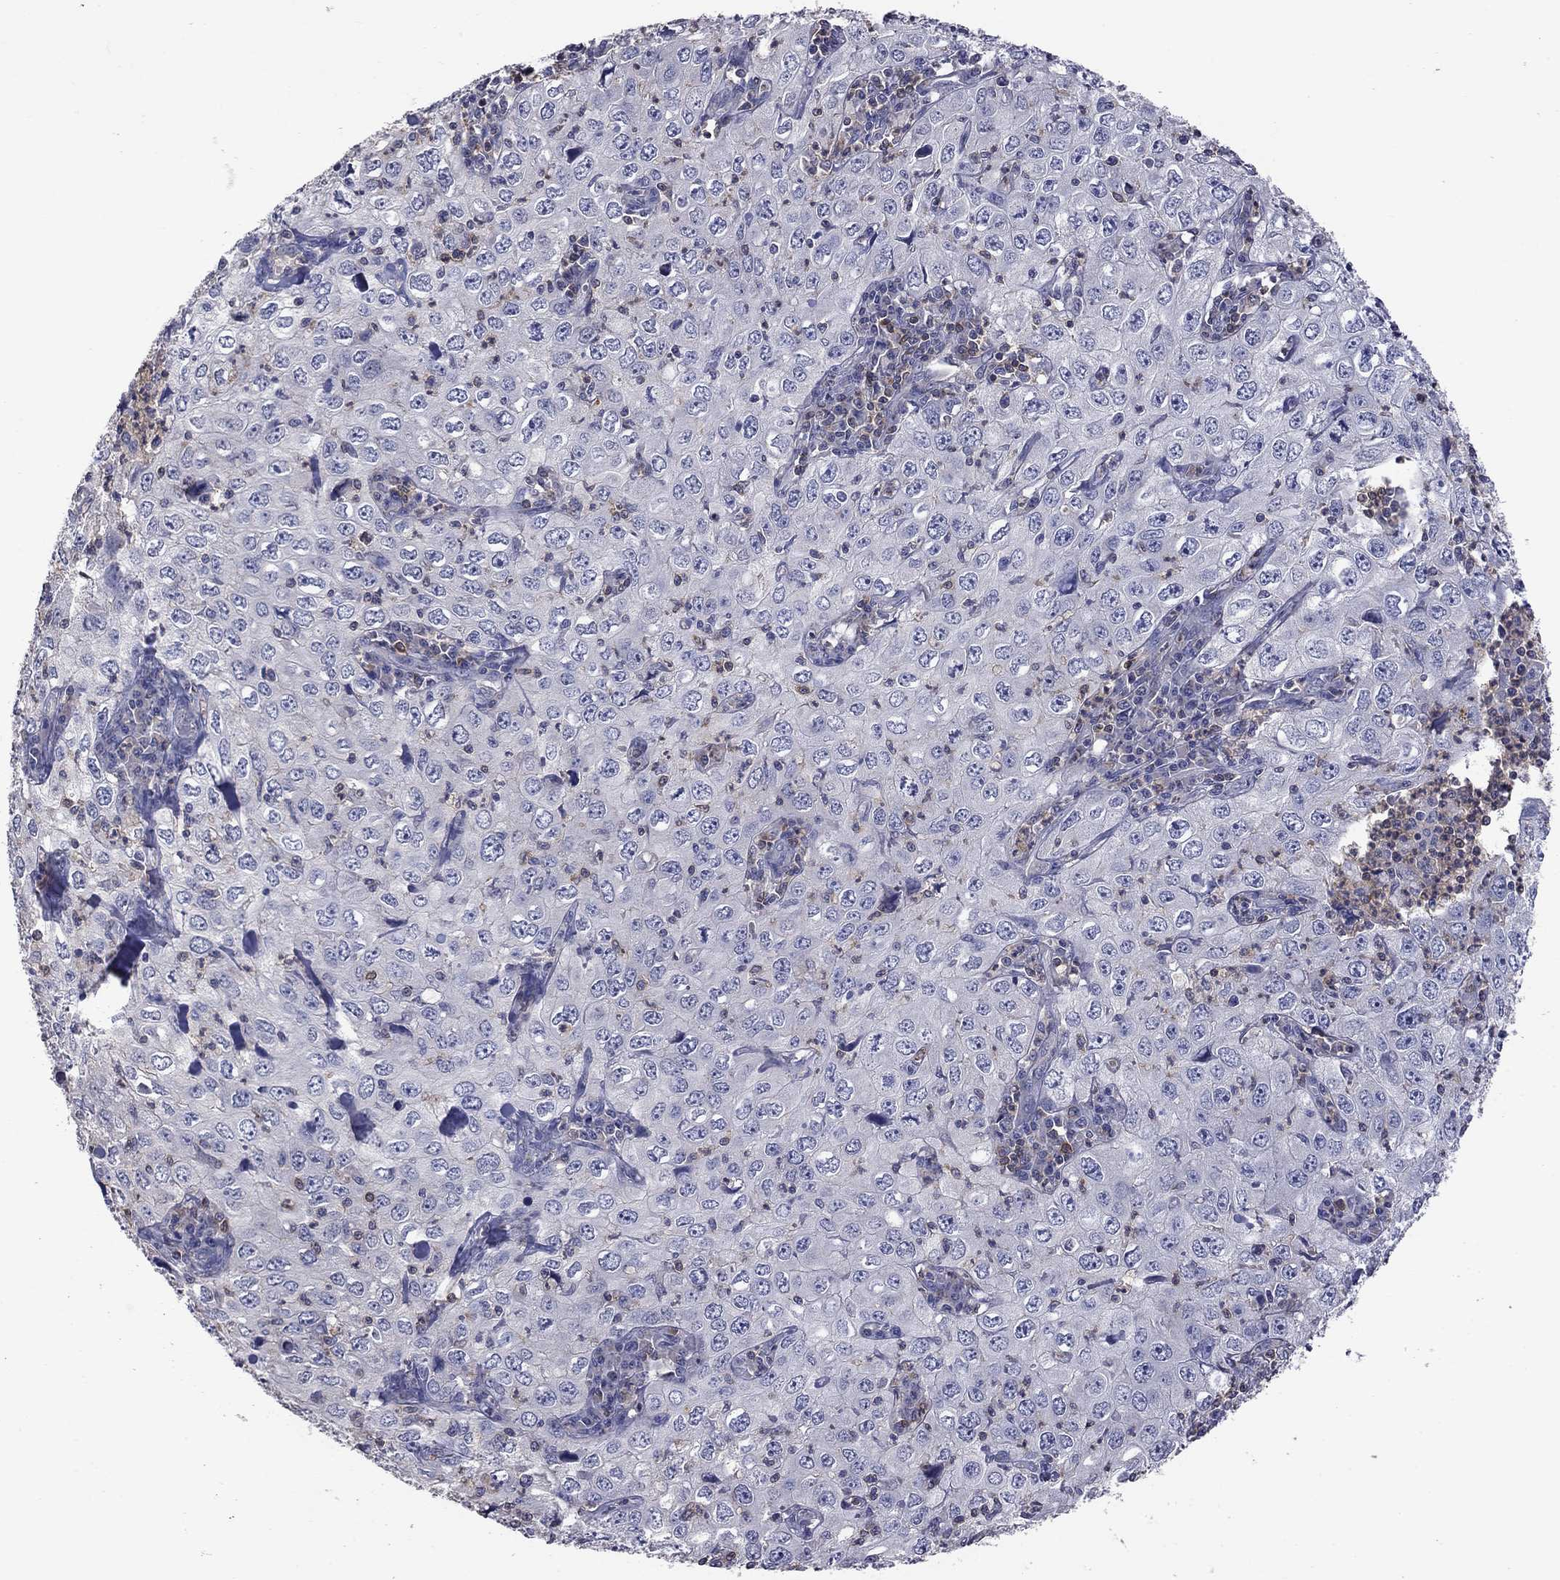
{"staining": {"intensity": "negative", "quantity": "none", "location": "none"}, "tissue": "cervical cancer", "cell_type": "Tumor cells", "image_type": "cancer", "snomed": [{"axis": "morphology", "description": "Squamous cell carcinoma, NOS"}, {"axis": "topography", "description": "Cervix"}], "caption": "Immunohistochemical staining of cervical cancer shows no significant staining in tumor cells. The staining is performed using DAB (3,3'-diaminobenzidine) brown chromogen with nuclei counter-stained in using hematoxylin.", "gene": "IPCEF1", "patient": {"sex": "female", "age": 24}}